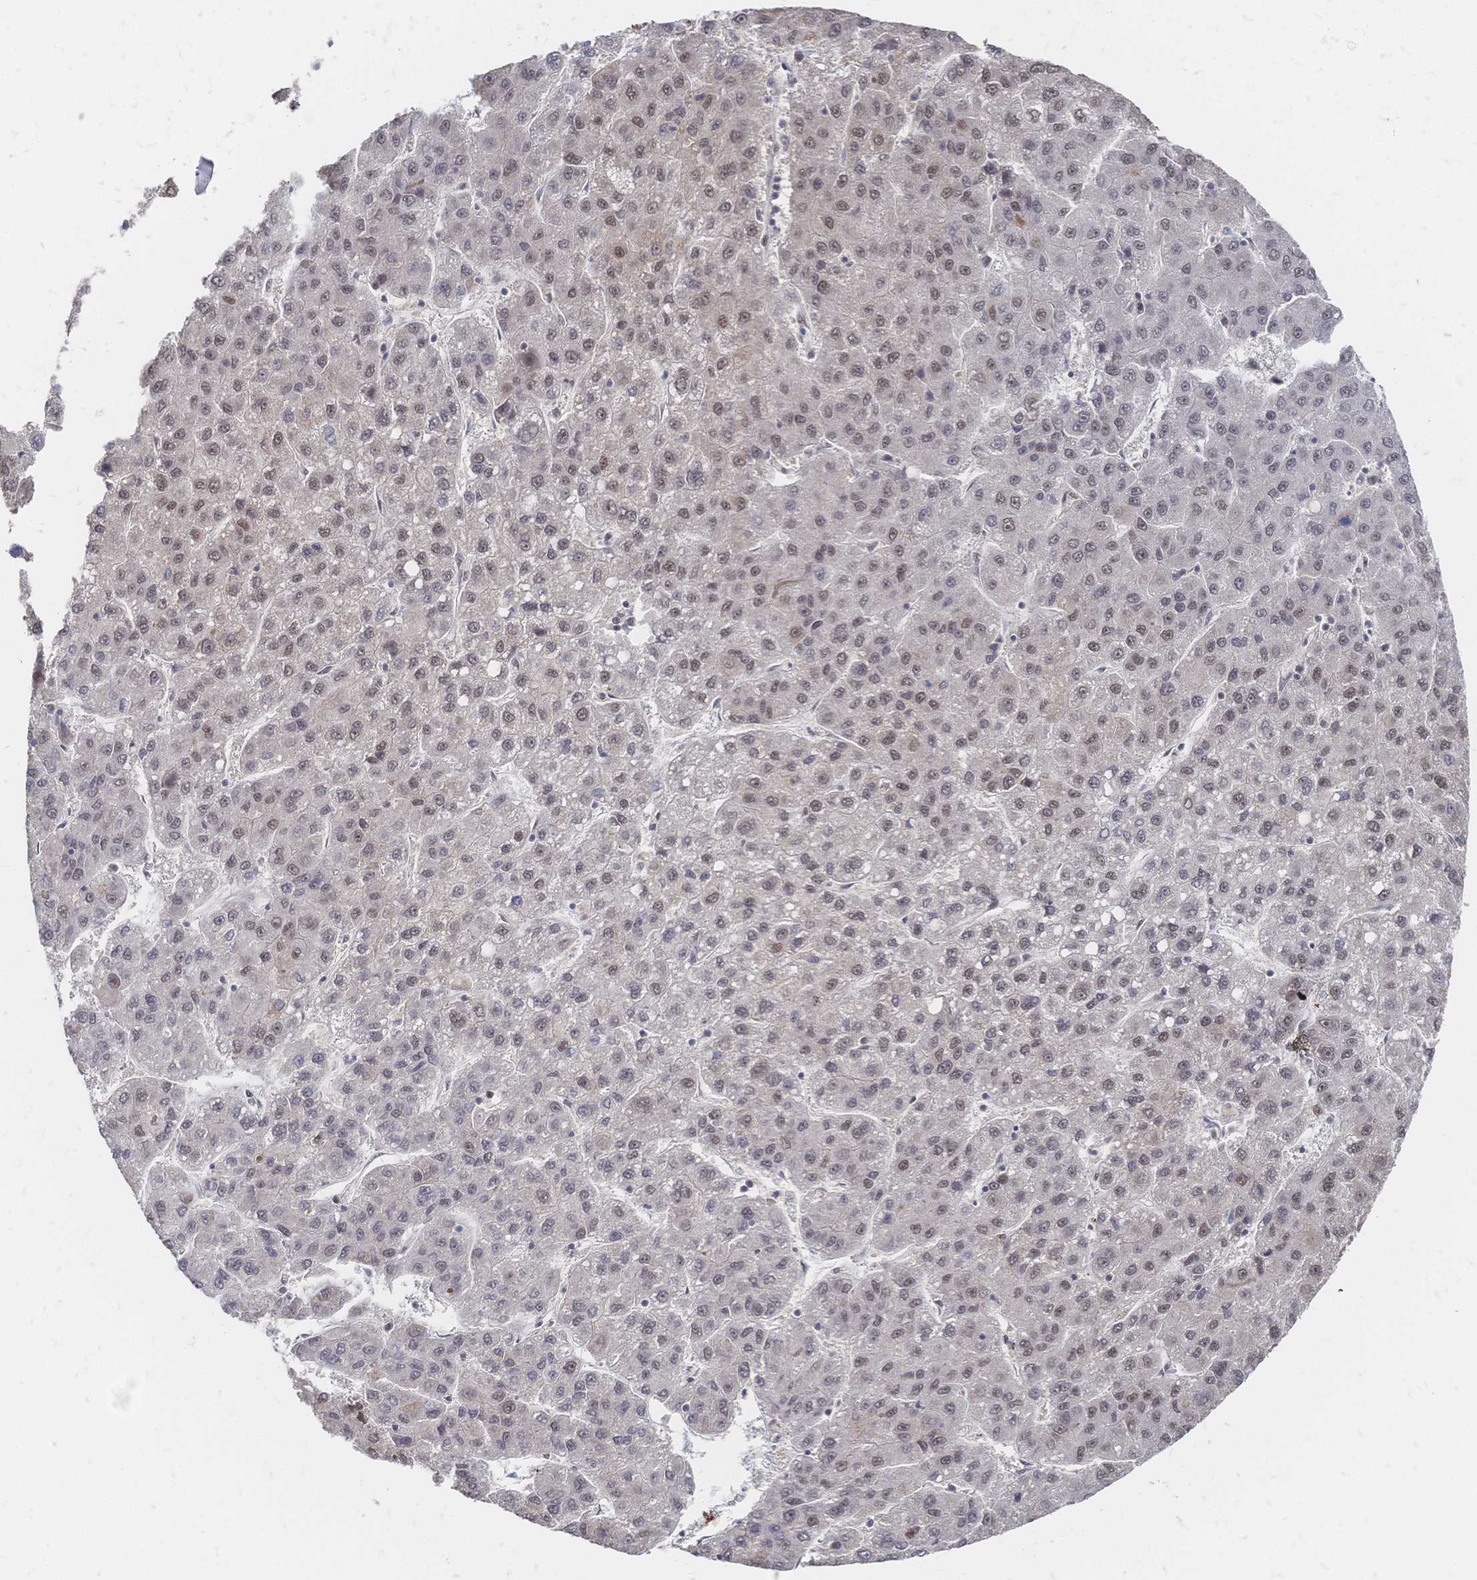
{"staining": {"intensity": "weak", "quantity": ">75%", "location": "nuclear"}, "tissue": "liver cancer", "cell_type": "Tumor cells", "image_type": "cancer", "snomed": [{"axis": "morphology", "description": "Carcinoma, Hepatocellular, NOS"}, {"axis": "topography", "description": "Liver"}], "caption": "Hepatocellular carcinoma (liver) tissue displays weak nuclear staining in approximately >75% of tumor cells", "gene": "NELFA", "patient": {"sex": "female", "age": 82}}